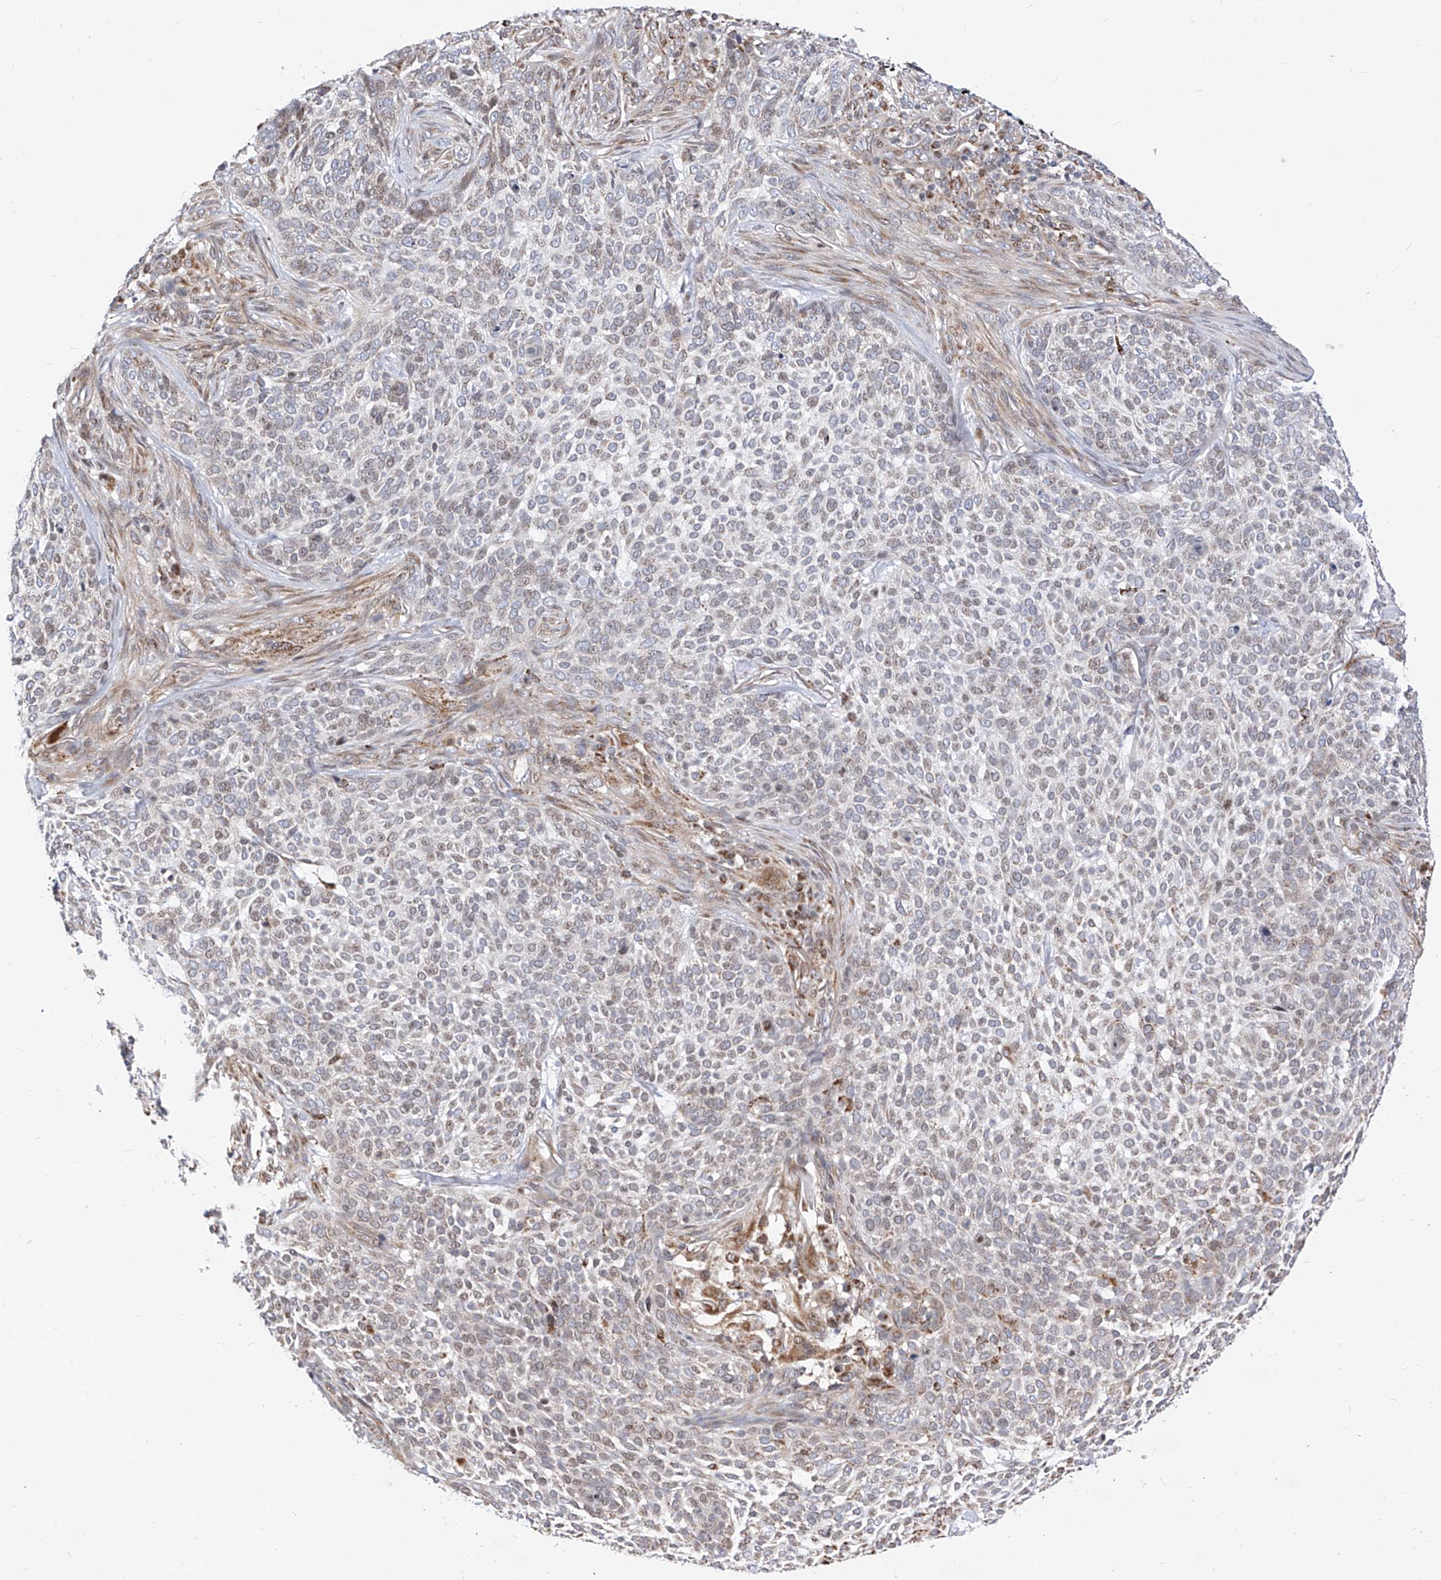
{"staining": {"intensity": "moderate", "quantity": "<25%", "location": "cytoplasmic/membranous"}, "tissue": "skin cancer", "cell_type": "Tumor cells", "image_type": "cancer", "snomed": [{"axis": "morphology", "description": "Basal cell carcinoma"}, {"axis": "topography", "description": "Skin"}], "caption": "An IHC micrograph of neoplastic tissue is shown. Protein staining in brown shows moderate cytoplasmic/membranous positivity in skin basal cell carcinoma within tumor cells.", "gene": "TTLL8", "patient": {"sex": "female", "age": 64}}